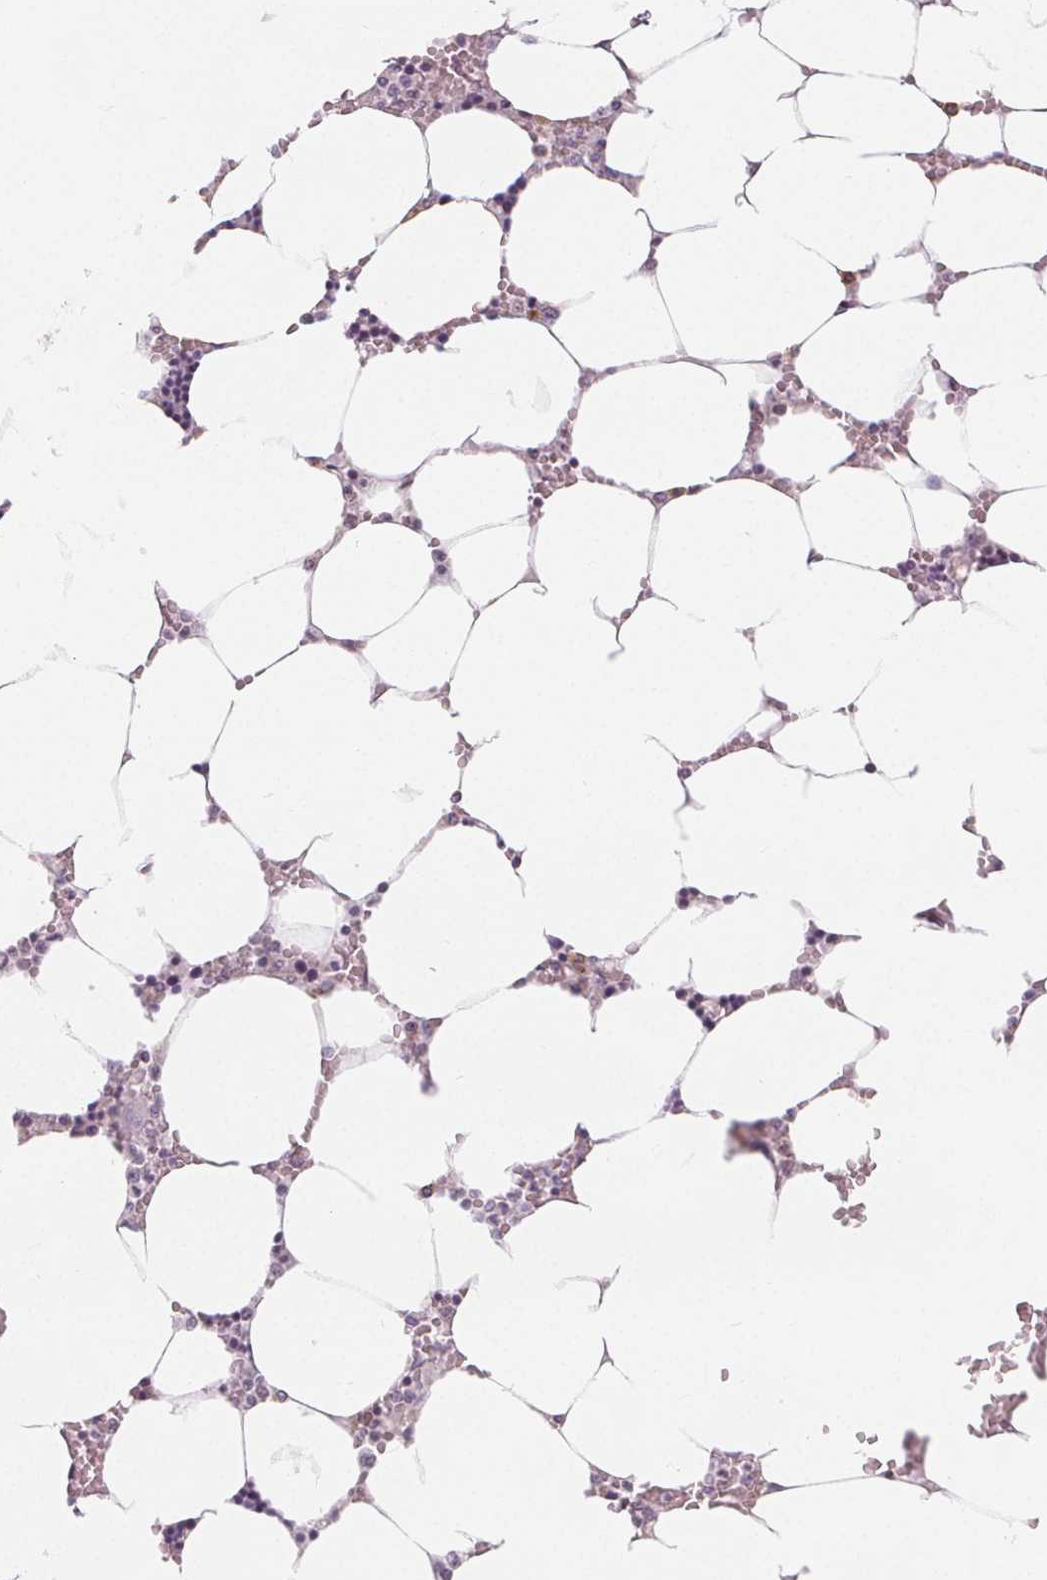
{"staining": {"intensity": "negative", "quantity": "none", "location": "none"}, "tissue": "bone marrow", "cell_type": "Hematopoietic cells", "image_type": "normal", "snomed": [{"axis": "morphology", "description": "Normal tissue, NOS"}, {"axis": "topography", "description": "Bone marrow"}], "caption": "Bone marrow stained for a protein using immunohistochemistry (IHC) reveals no expression hematopoietic cells.", "gene": "TIPIN", "patient": {"sex": "male", "age": 64}}